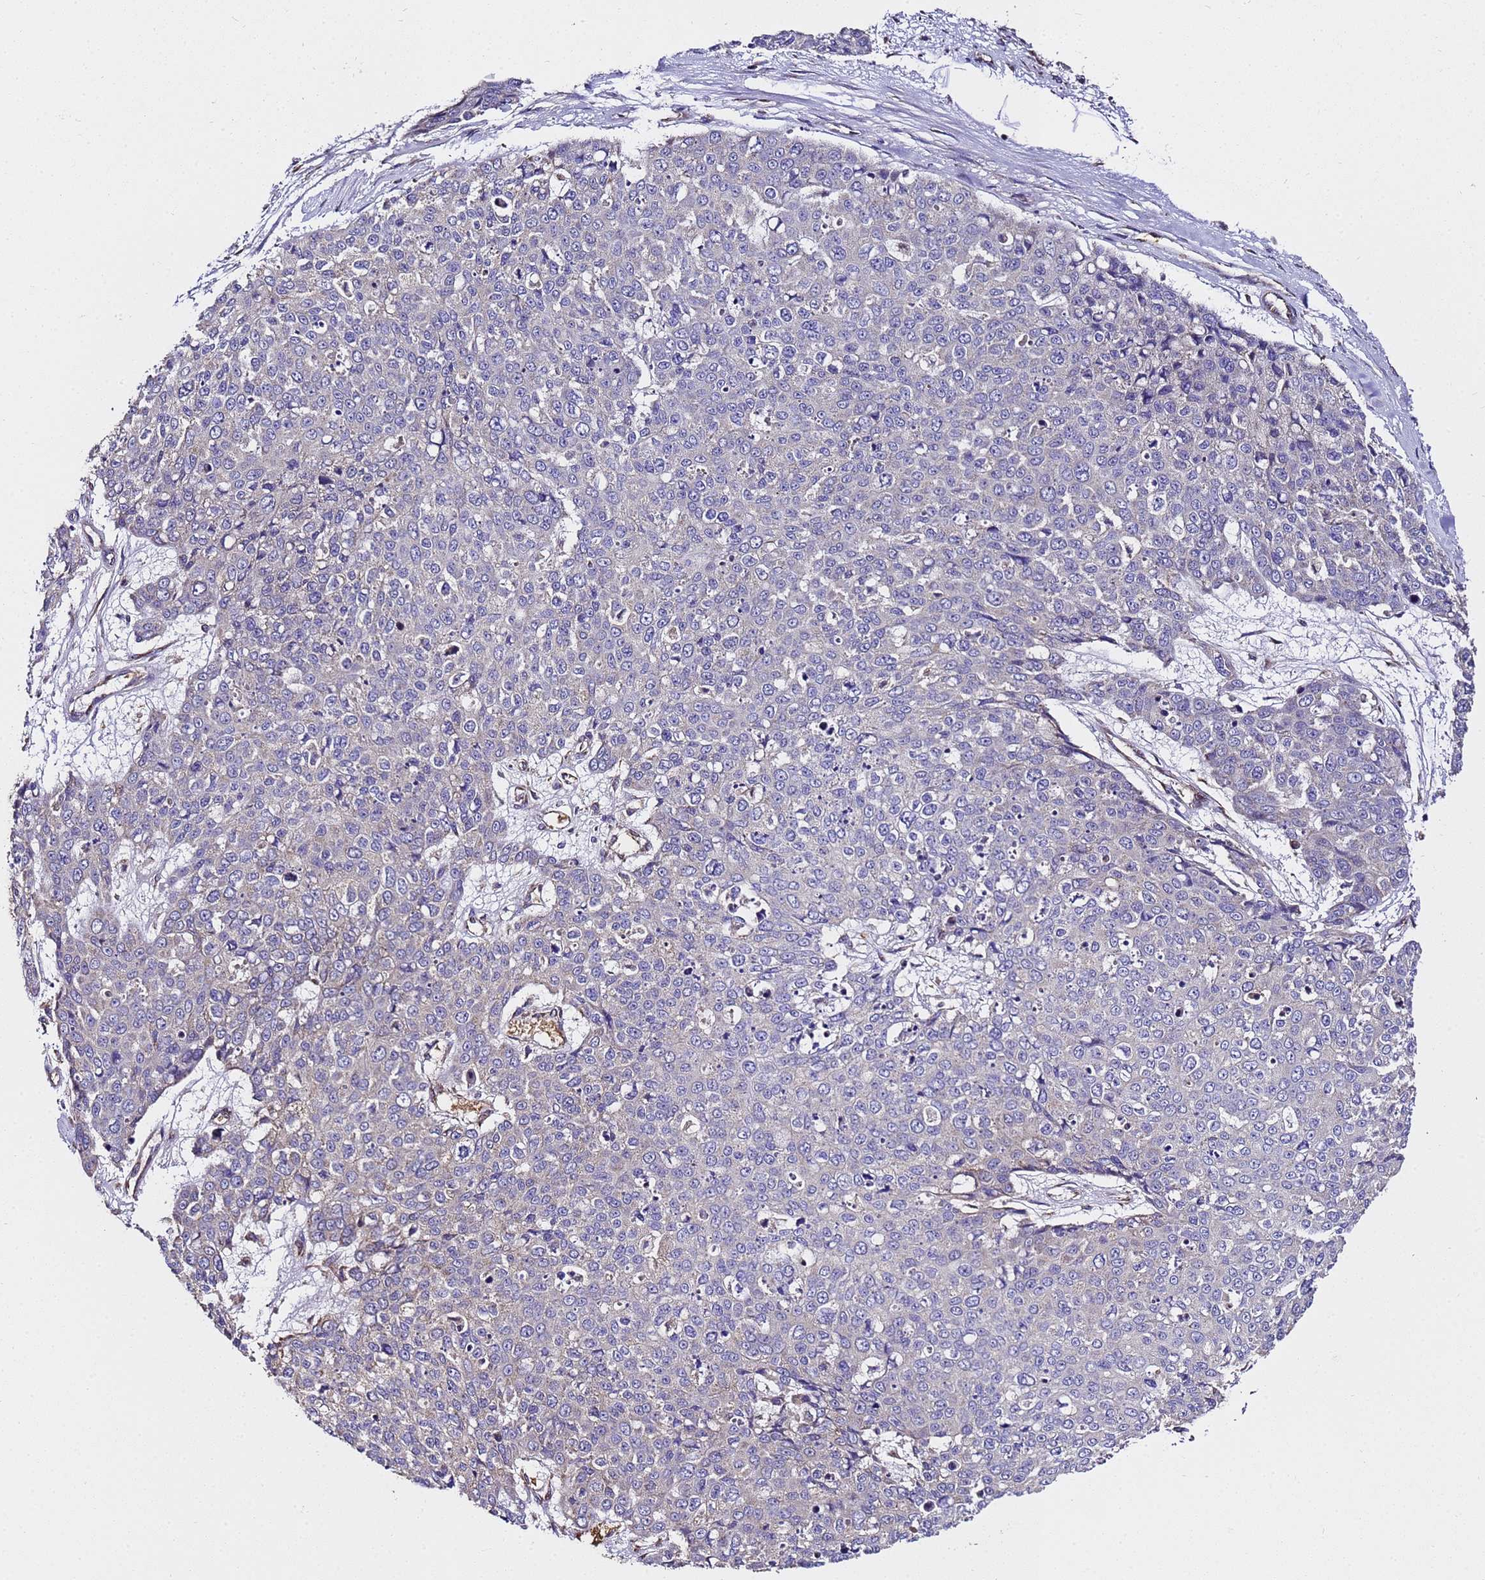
{"staining": {"intensity": "negative", "quantity": "none", "location": "none"}, "tissue": "skin cancer", "cell_type": "Tumor cells", "image_type": "cancer", "snomed": [{"axis": "morphology", "description": "Squamous cell carcinoma, NOS"}, {"axis": "topography", "description": "Skin"}], "caption": "Tumor cells show no significant protein staining in squamous cell carcinoma (skin).", "gene": "LRRIQ1", "patient": {"sex": "male", "age": 71}}